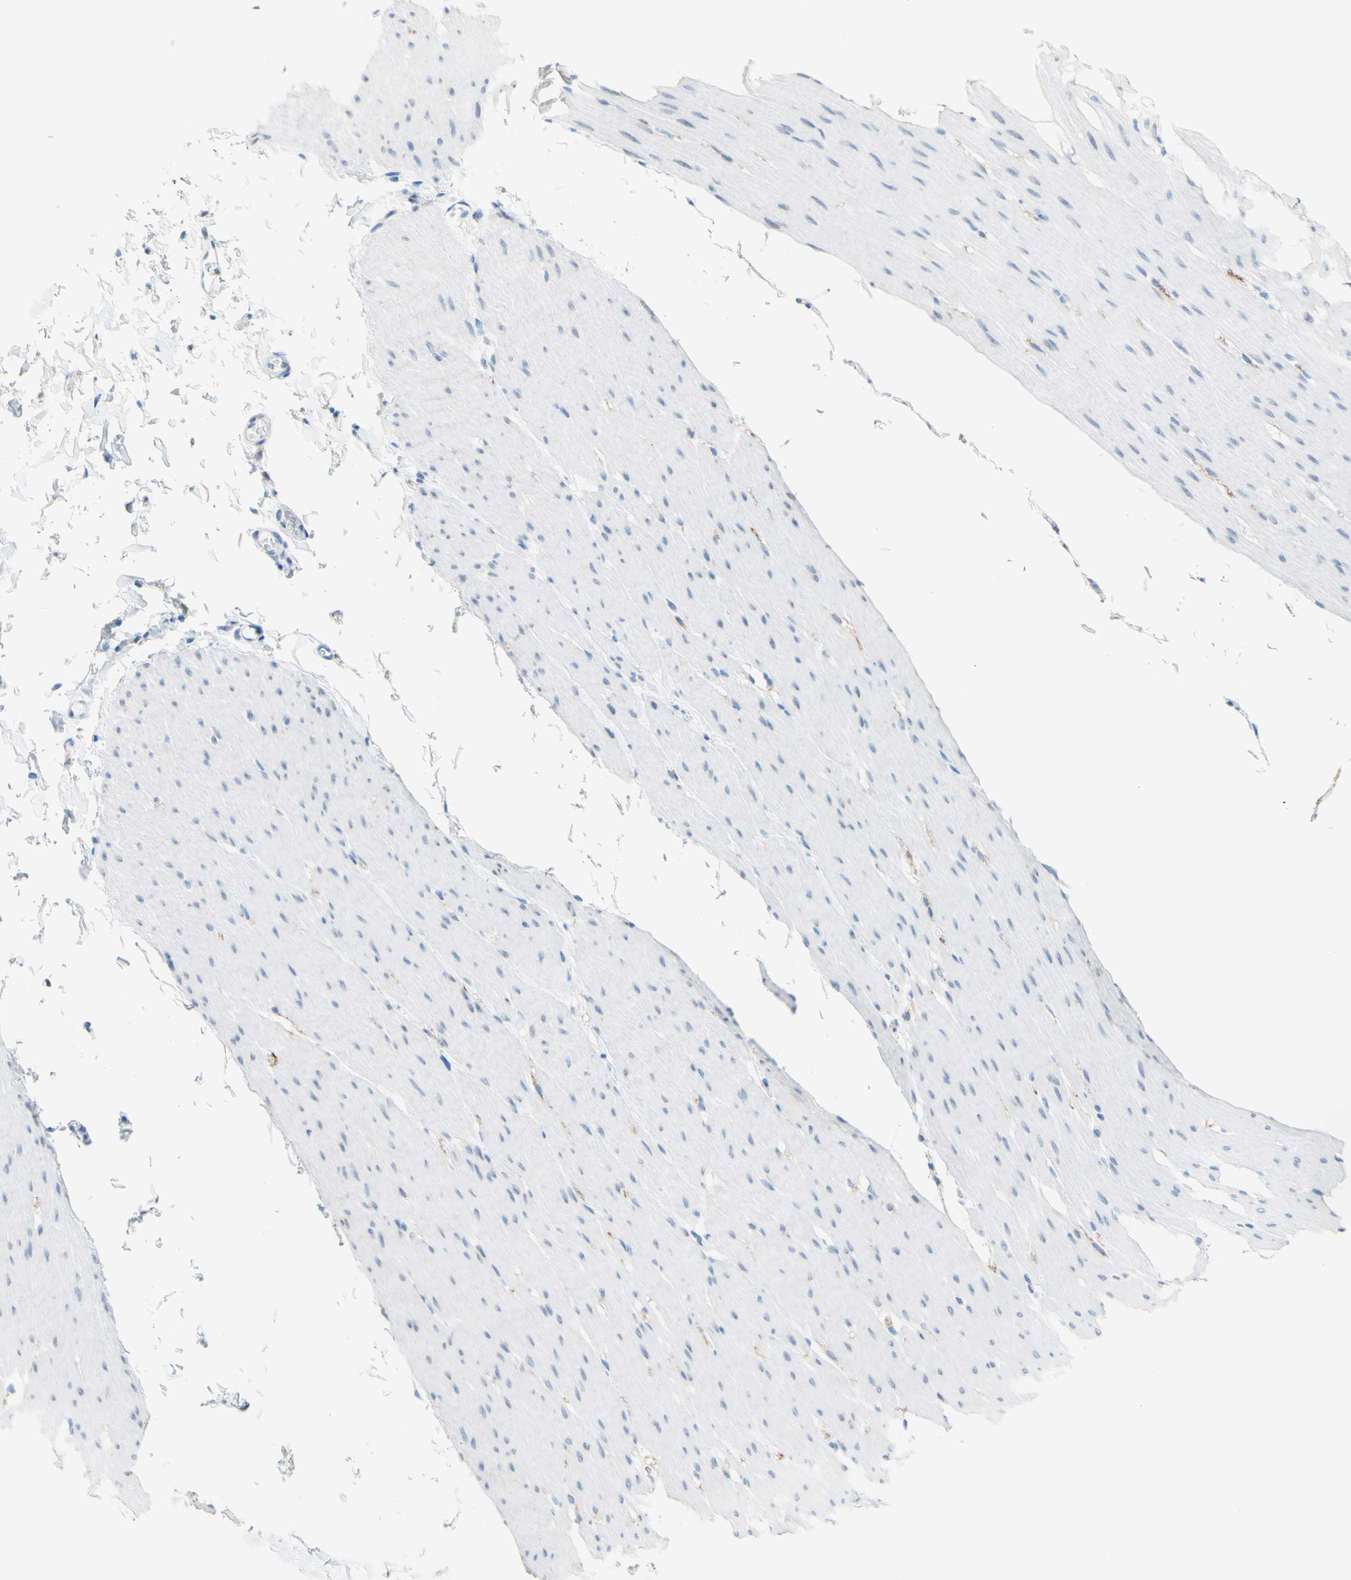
{"staining": {"intensity": "negative", "quantity": "none", "location": "none"}, "tissue": "smooth muscle", "cell_type": "Smooth muscle cells", "image_type": "normal", "snomed": [{"axis": "morphology", "description": "Normal tissue, NOS"}, {"axis": "topography", "description": "Smooth muscle"}, {"axis": "topography", "description": "Colon"}], "caption": "The IHC photomicrograph has no significant positivity in smooth muscle cells of smooth muscle. (IHC, brightfield microscopy, high magnification).", "gene": "DSC2", "patient": {"sex": "male", "age": 67}}